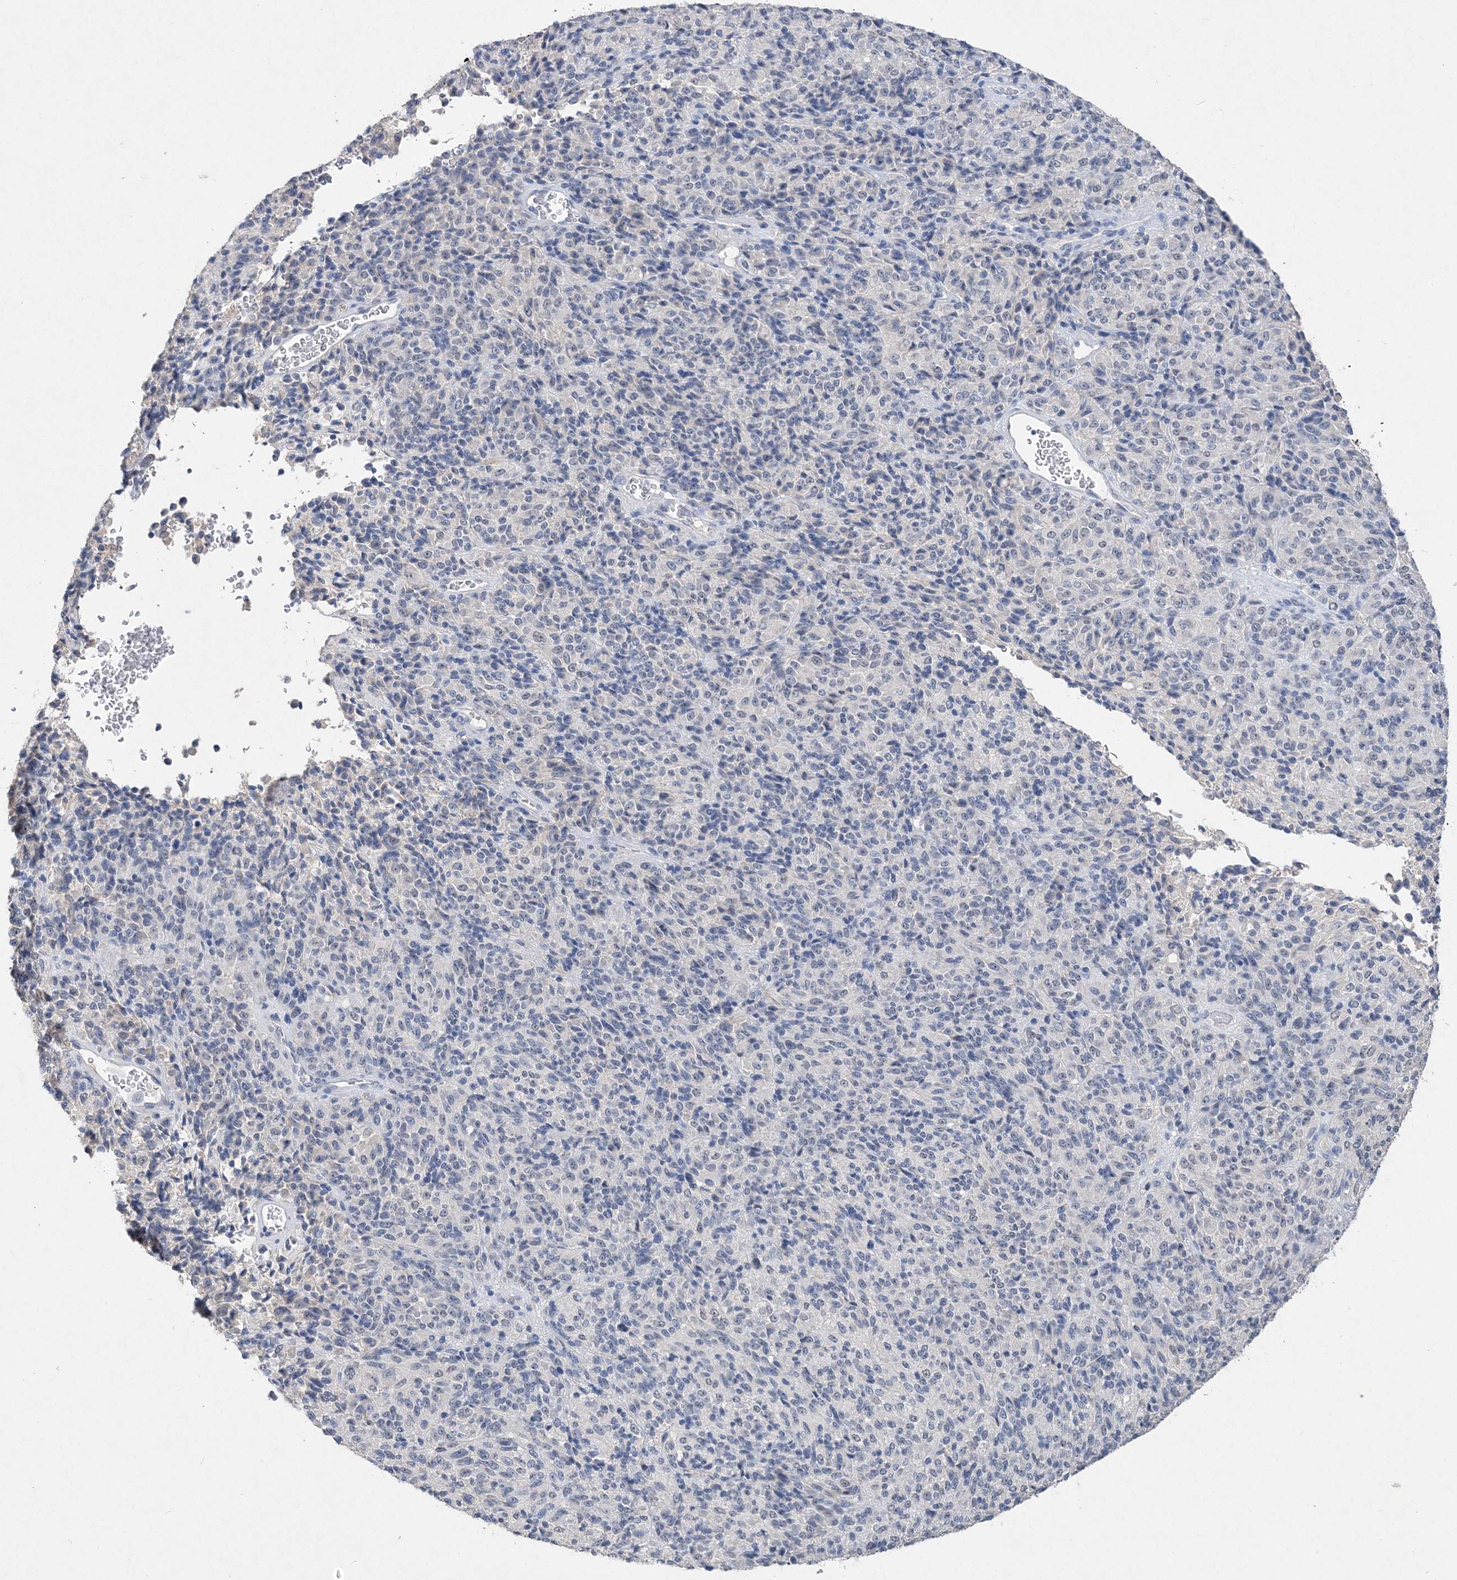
{"staining": {"intensity": "negative", "quantity": "none", "location": "none"}, "tissue": "melanoma", "cell_type": "Tumor cells", "image_type": "cancer", "snomed": [{"axis": "morphology", "description": "Malignant melanoma, Metastatic site"}, {"axis": "topography", "description": "Brain"}], "caption": "Tumor cells are negative for protein expression in human melanoma.", "gene": "C11orf58", "patient": {"sex": "female", "age": 56}}